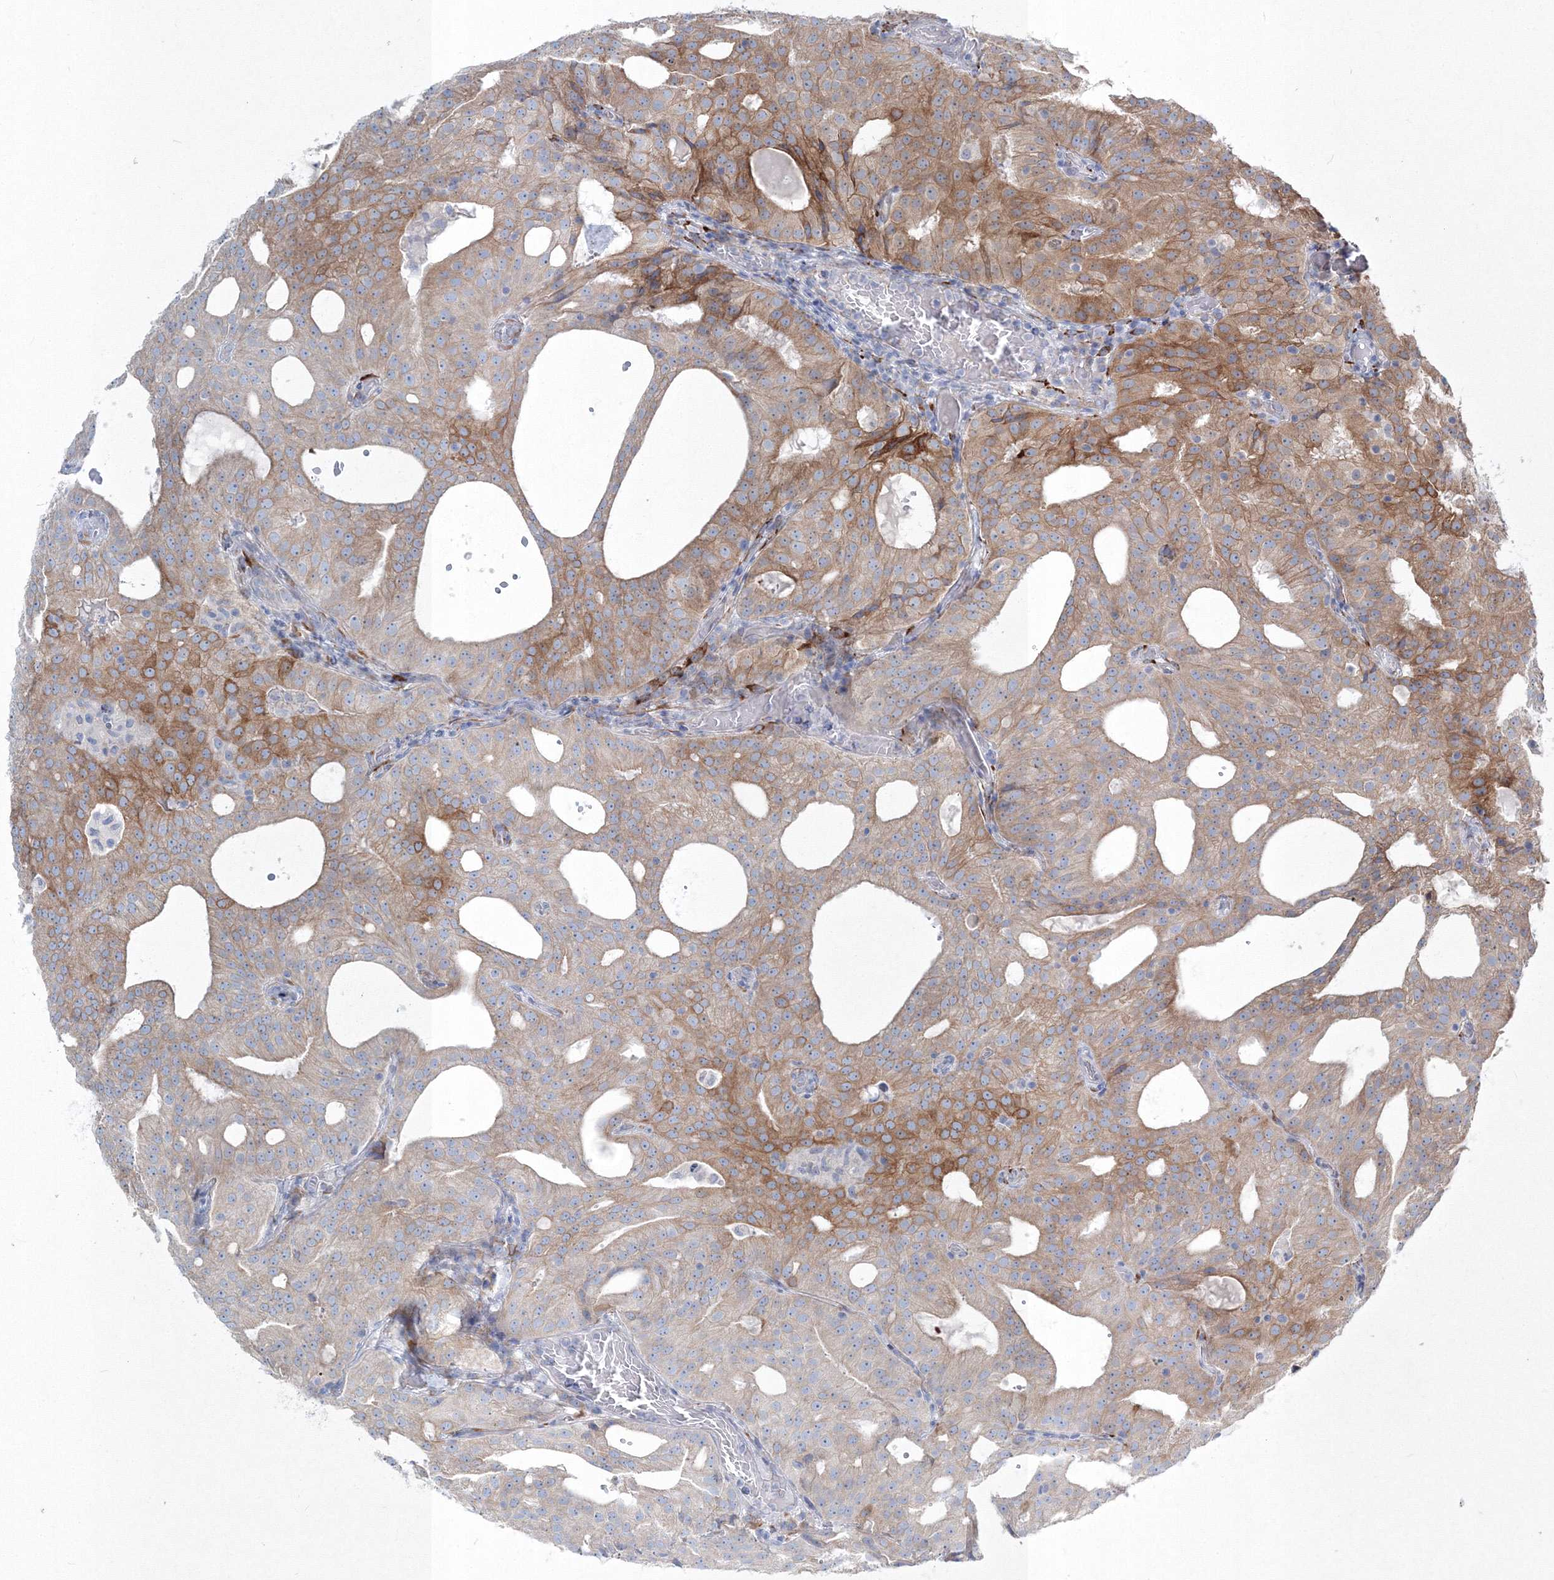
{"staining": {"intensity": "moderate", "quantity": "25%-75%", "location": "cytoplasmic/membranous"}, "tissue": "prostate cancer", "cell_type": "Tumor cells", "image_type": "cancer", "snomed": [{"axis": "morphology", "description": "Adenocarcinoma, Medium grade"}, {"axis": "topography", "description": "Prostate"}], "caption": "This micrograph exhibits prostate adenocarcinoma (medium-grade) stained with immunohistochemistry to label a protein in brown. The cytoplasmic/membranous of tumor cells show moderate positivity for the protein. Nuclei are counter-stained blue.", "gene": "RCN1", "patient": {"sex": "male", "age": 88}}